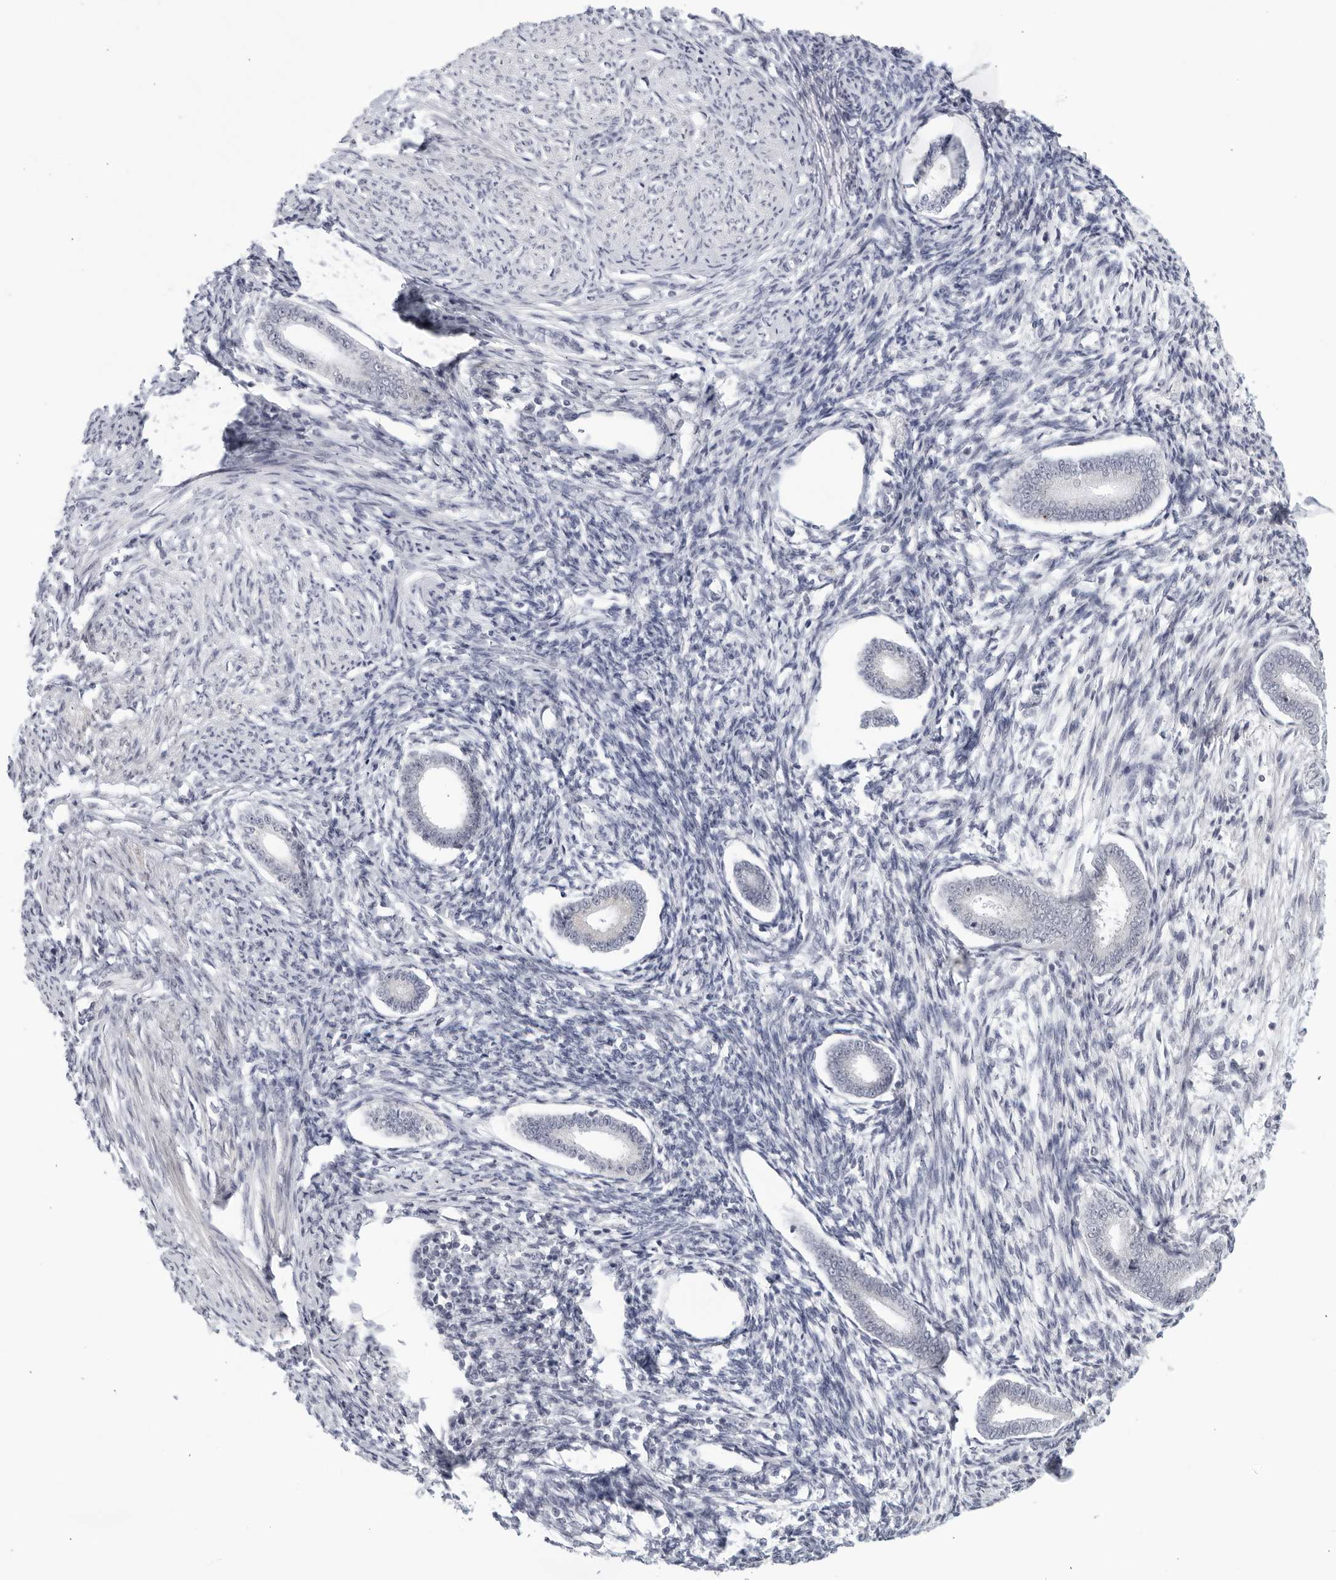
{"staining": {"intensity": "negative", "quantity": "none", "location": "none"}, "tissue": "endometrium", "cell_type": "Cells in endometrial stroma", "image_type": "normal", "snomed": [{"axis": "morphology", "description": "Normal tissue, NOS"}, {"axis": "topography", "description": "Endometrium"}], "caption": "The image exhibits no significant expression in cells in endometrial stroma of endometrium. (DAB (3,3'-diaminobenzidine) IHC with hematoxylin counter stain).", "gene": "WDTC1", "patient": {"sex": "female", "age": 56}}